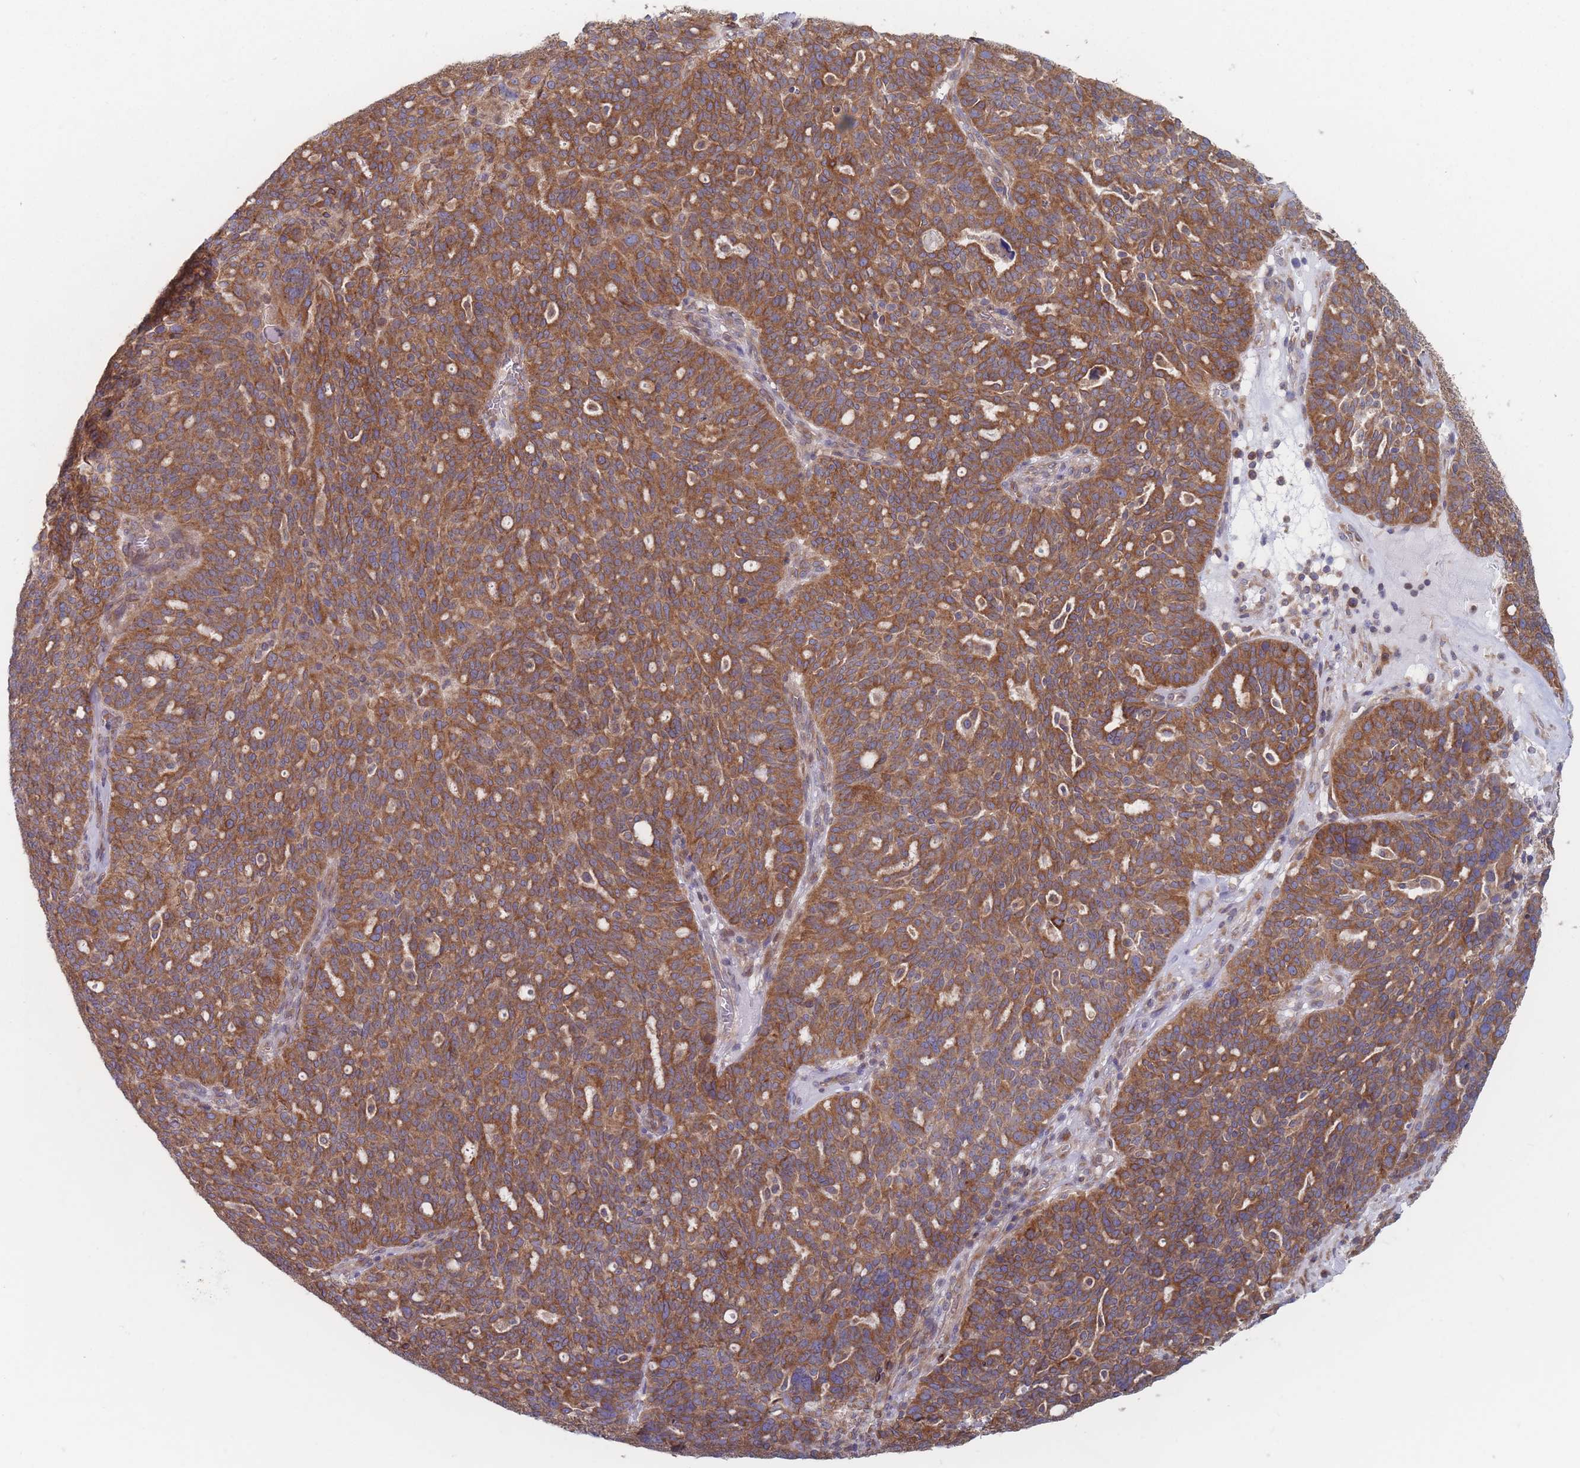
{"staining": {"intensity": "strong", "quantity": ">75%", "location": "cytoplasmic/membranous"}, "tissue": "ovarian cancer", "cell_type": "Tumor cells", "image_type": "cancer", "snomed": [{"axis": "morphology", "description": "Cystadenocarcinoma, serous, NOS"}, {"axis": "topography", "description": "Ovary"}], "caption": "High-power microscopy captured an immunohistochemistry (IHC) image of ovarian serous cystadenocarcinoma, revealing strong cytoplasmic/membranous staining in approximately >75% of tumor cells.", "gene": "KDSR", "patient": {"sex": "female", "age": 59}}